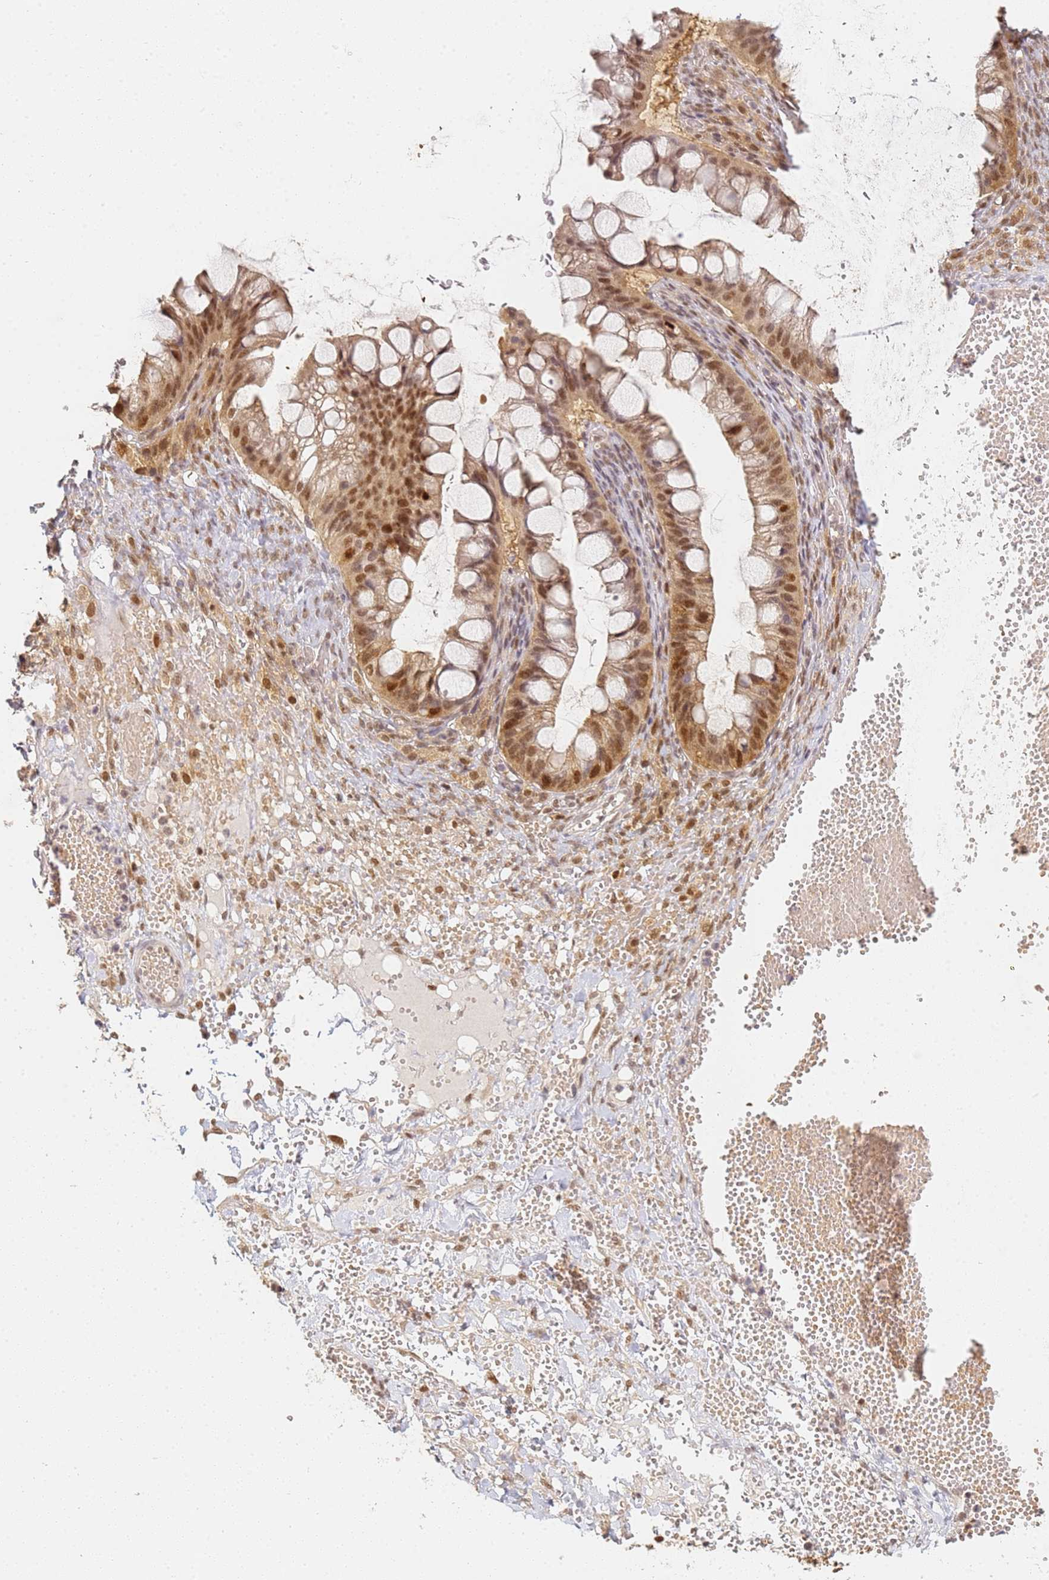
{"staining": {"intensity": "moderate", "quantity": ">75%", "location": "nuclear"}, "tissue": "ovarian cancer", "cell_type": "Tumor cells", "image_type": "cancer", "snomed": [{"axis": "morphology", "description": "Cystadenocarcinoma, mucinous, NOS"}, {"axis": "topography", "description": "Ovary"}], "caption": "Tumor cells reveal medium levels of moderate nuclear positivity in approximately >75% of cells in mucinous cystadenocarcinoma (ovarian).", "gene": "HMCES", "patient": {"sex": "female", "age": 73}}